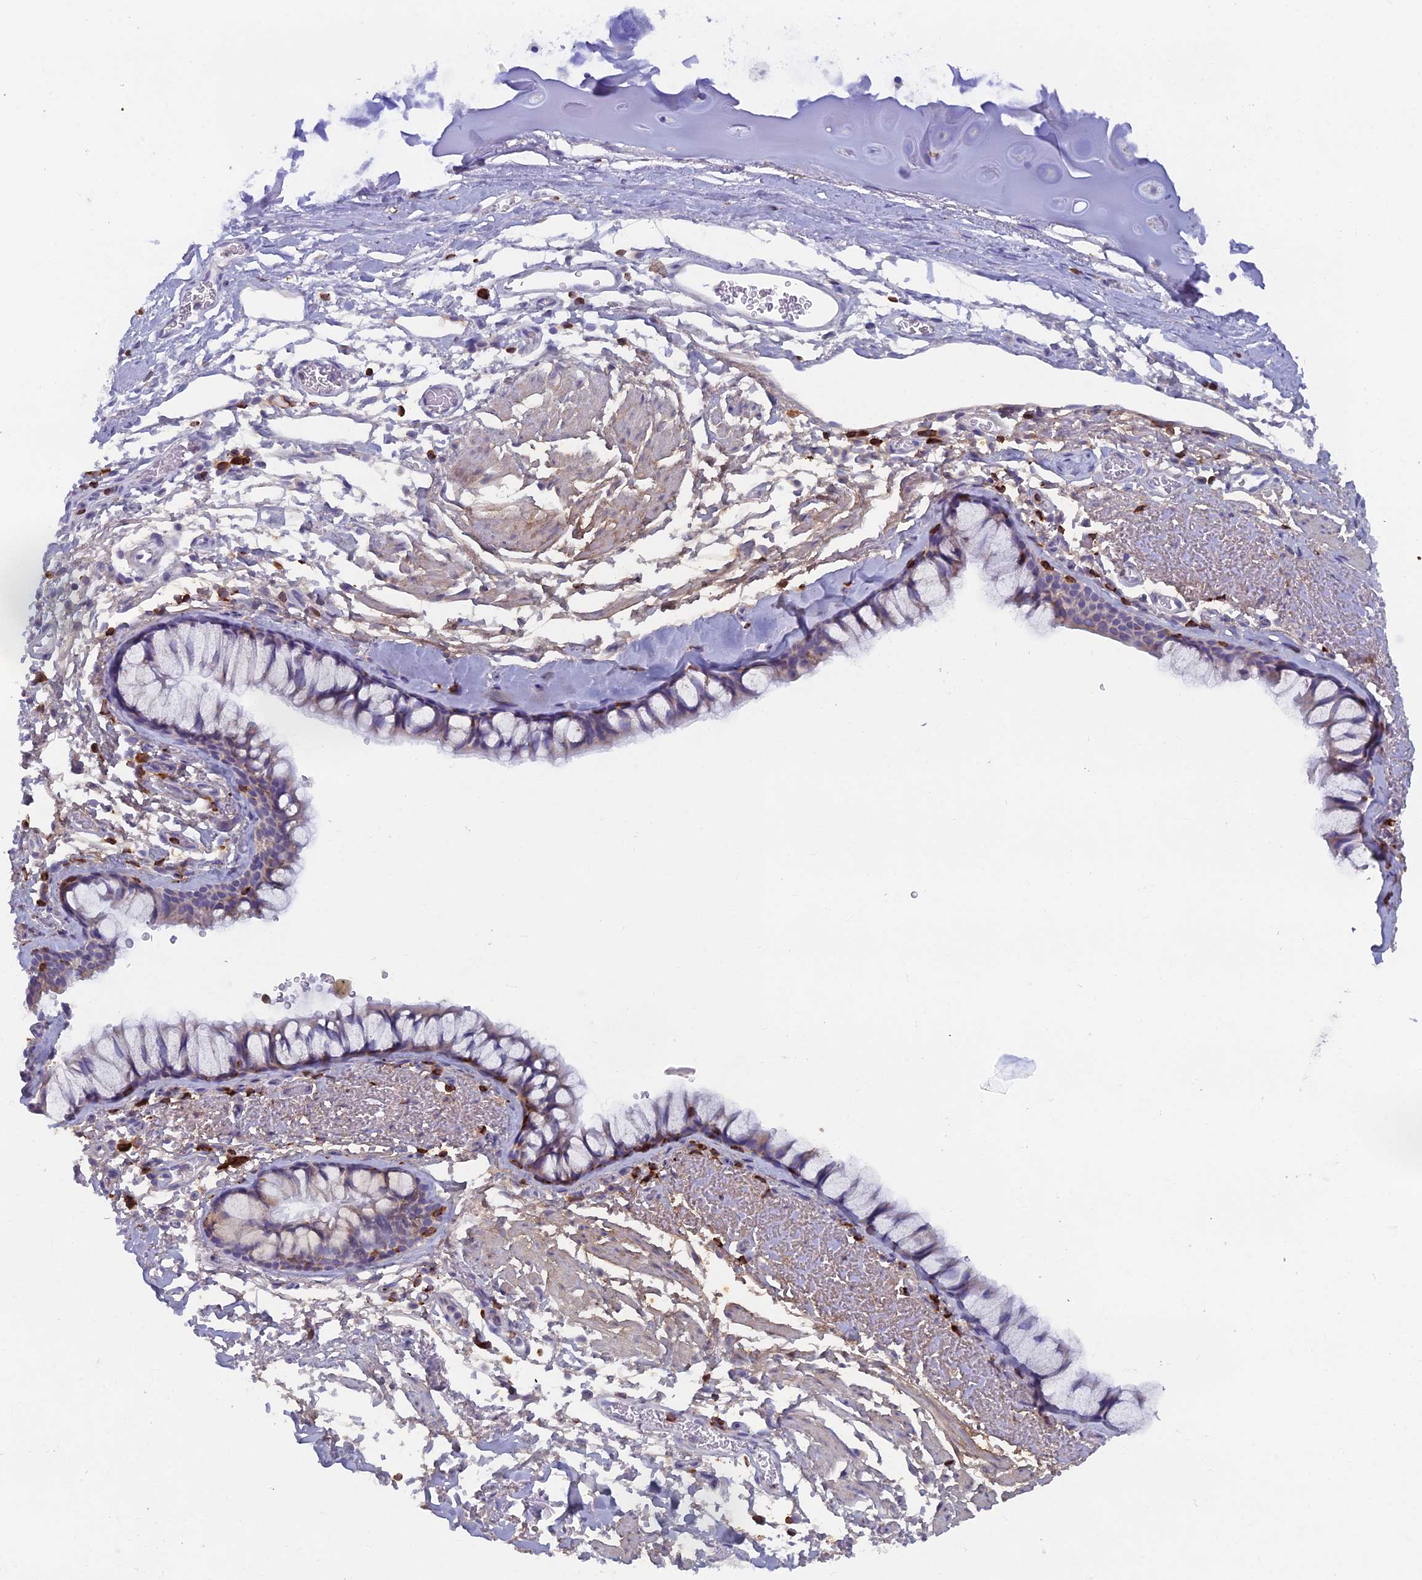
{"staining": {"intensity": "weak", "quantity": "<25%", "location": "cytoplasmic/membranous"}, "tissue": "bronchus", "cell_type": "Respiratory epithelial cells", "image_type": "normal", "snomed": [{"axis": "morphology", "description": "Normal tissue, NOS"}, {"axis": "topography", "description": "Bronchus"}], "caption": "This is an immunohistochemistry (IHC) micrograph of benign human bronchus. There is no positivity in respiratory epithelial cells.", "gene": "ABI3BP", "patient": {"sex": "male", "age": 65}}